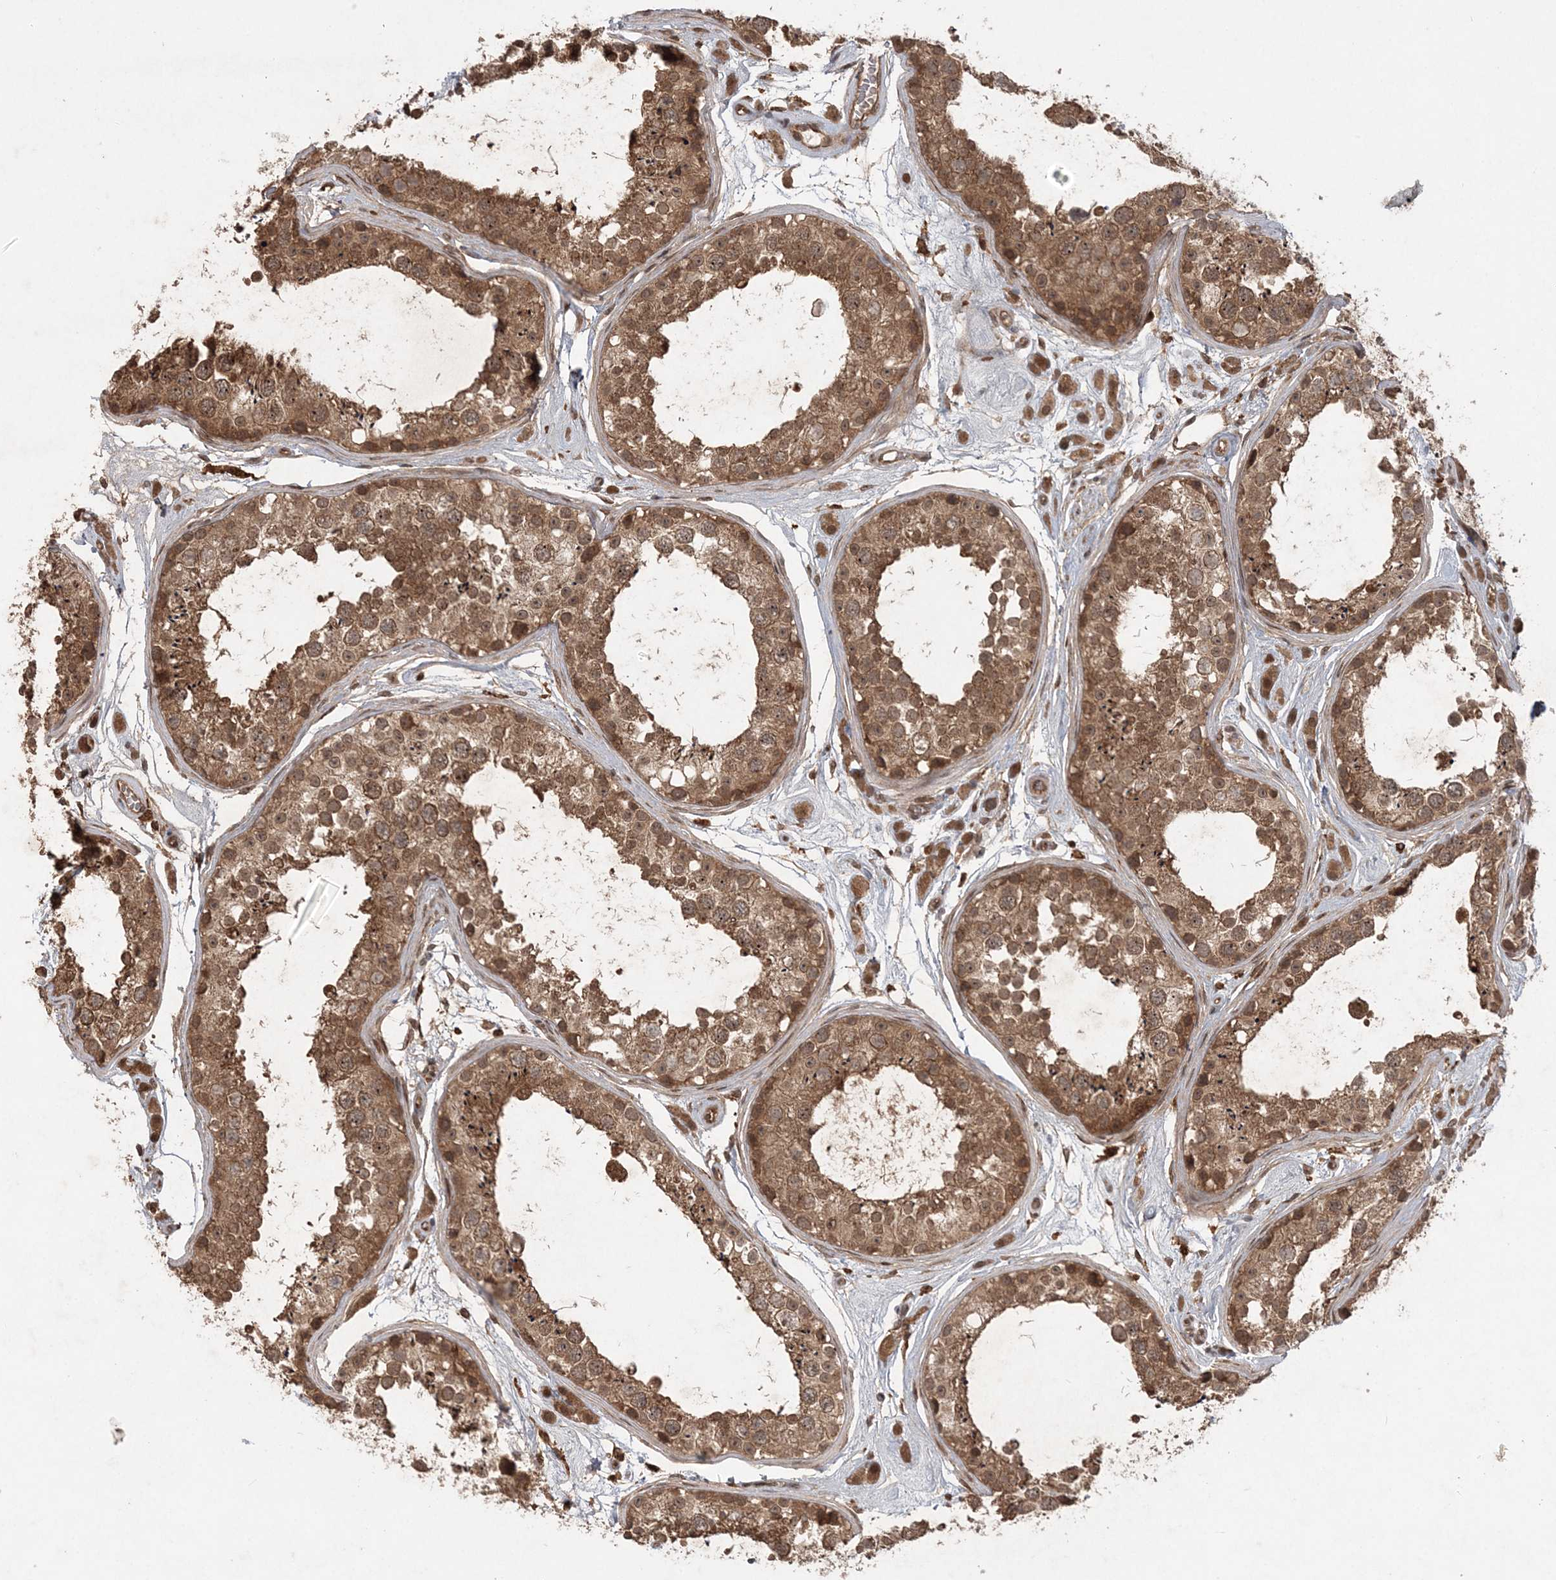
{"staining": {"intensity": "moderate", "quantity": ">75%", "location": "cytoplasmic/membranous,nuclear"}, "tissue": "testis", "cell_type": "Cells in seminiferous ducts", "image_type": "normal", "snomed": [{"axis": "morphology", "description": "Normal tissue, NOS"}, {"axis": "topography", "description": "Testis"}], "caption": "Moderate cytoplasmic/membranous,nuclear protein staining is appreciated in approximately >75% of cells in seminiferous ducts in testis. The protein is stained brown, and the nuclei are stained in blue (DAB IHC with brightfield microscopy, high magnification).", "gene": "LACC1", "patient": {"sex": "male", "age": 25}}